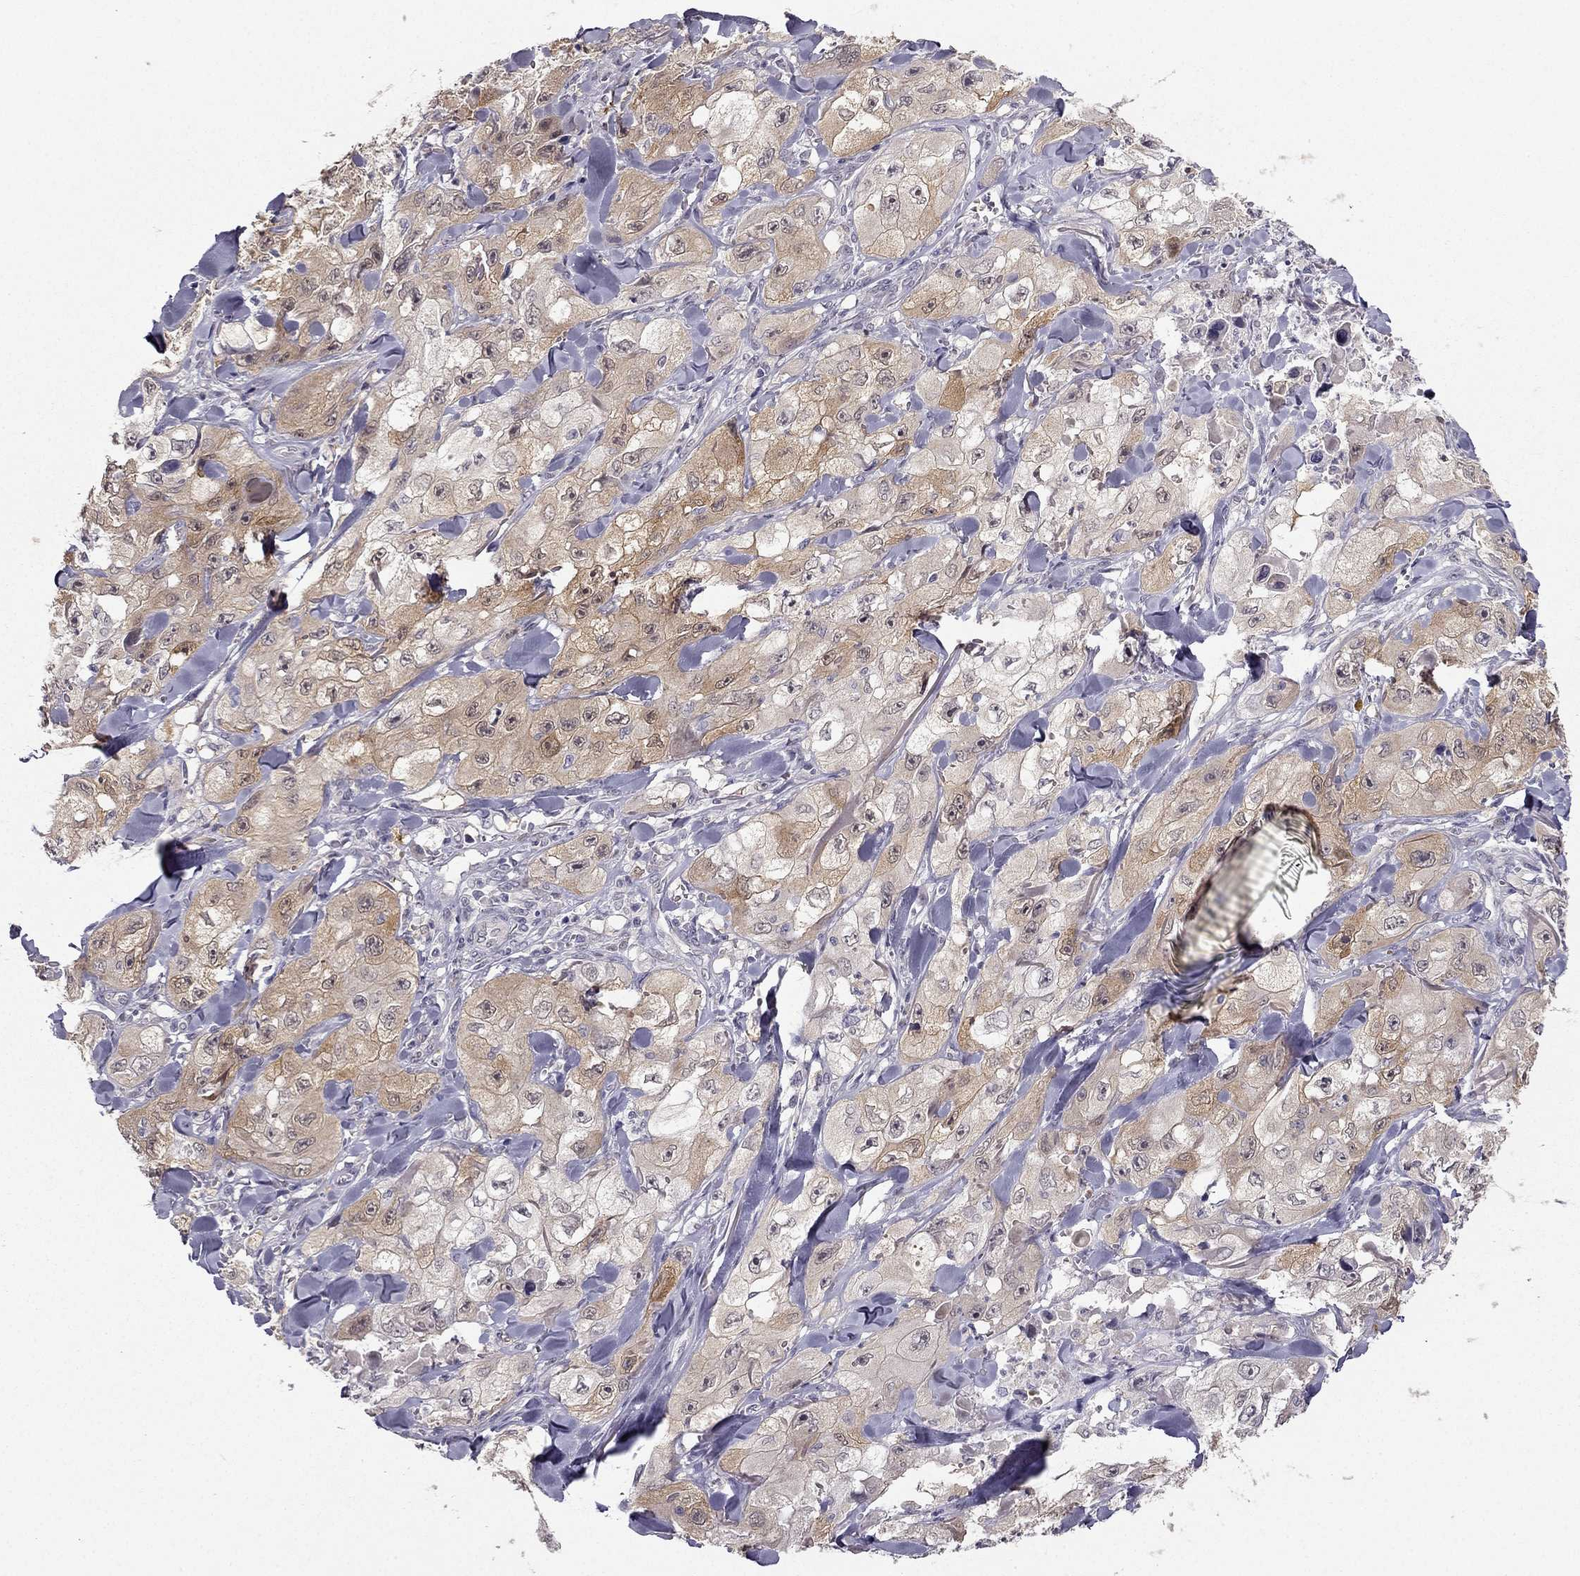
{"staining": {"intensity": "weak", "quantity": ">75%", "location": "cytoplasmic/membranous"}, "tissue": "skin cancer", "cell_type": "Tumor cells", "image_type": "cancer", "snomed": [{"axis": "morphology", "description": "Squamous cell carcinoma, NOS"}, {"axis": "topography", "description": "Skin"}, {"axis": "topography", "description": "Subcutis"}], "caption": "Immunohistochemical staining of skin cancer (squamous cell carcinoma) demonstrates low levels of weak cytoplasmic/membranous staining in about >75% of tumor cells.", "gene": "NQO1", "patient": {"sex": "male", "age": 73}}